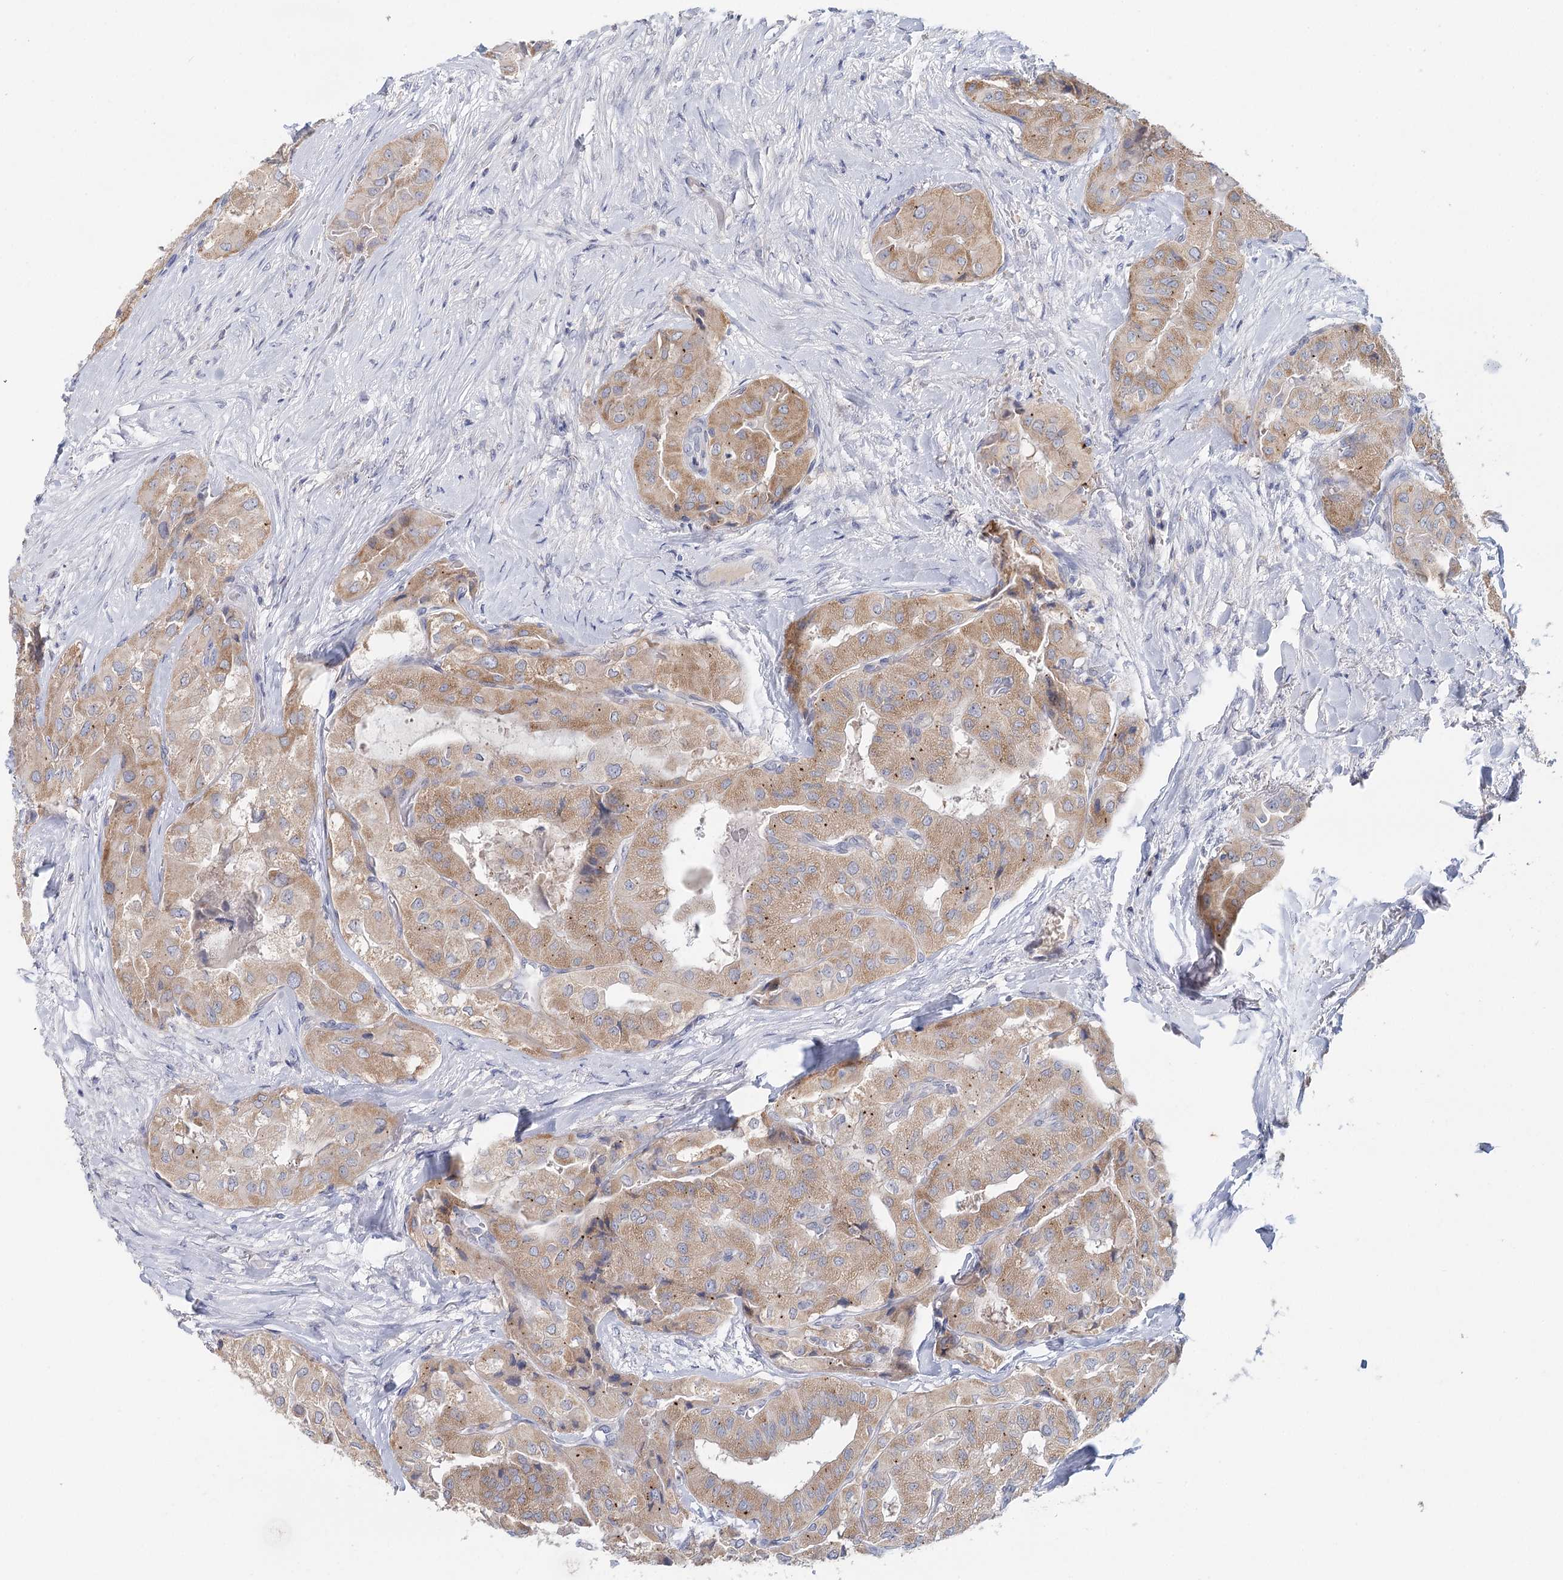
{"staining": {"intensity": "moderate", "quantity": ">75%", "location": "cytoplasmic/membranous"}, "tissue": "thyroid cancer", "cell_type": "Tumor cells", "image_type": "cancer", "snomed": [{"axis": "morphology", "description": "Papillary adenocarcinoma, NOS"}, {"axis": "topography", "description": "Thyroid gland"}], "caption": "Brown immunohistochemical staining in human thyroid papillary adenocarcinoma demonstrates moderate cytoplasmic/membranous positivity in approximately >75% of tumor cells.", "gene": "ARHGAP44", "patient": {"sex": "female", "age": 59}}